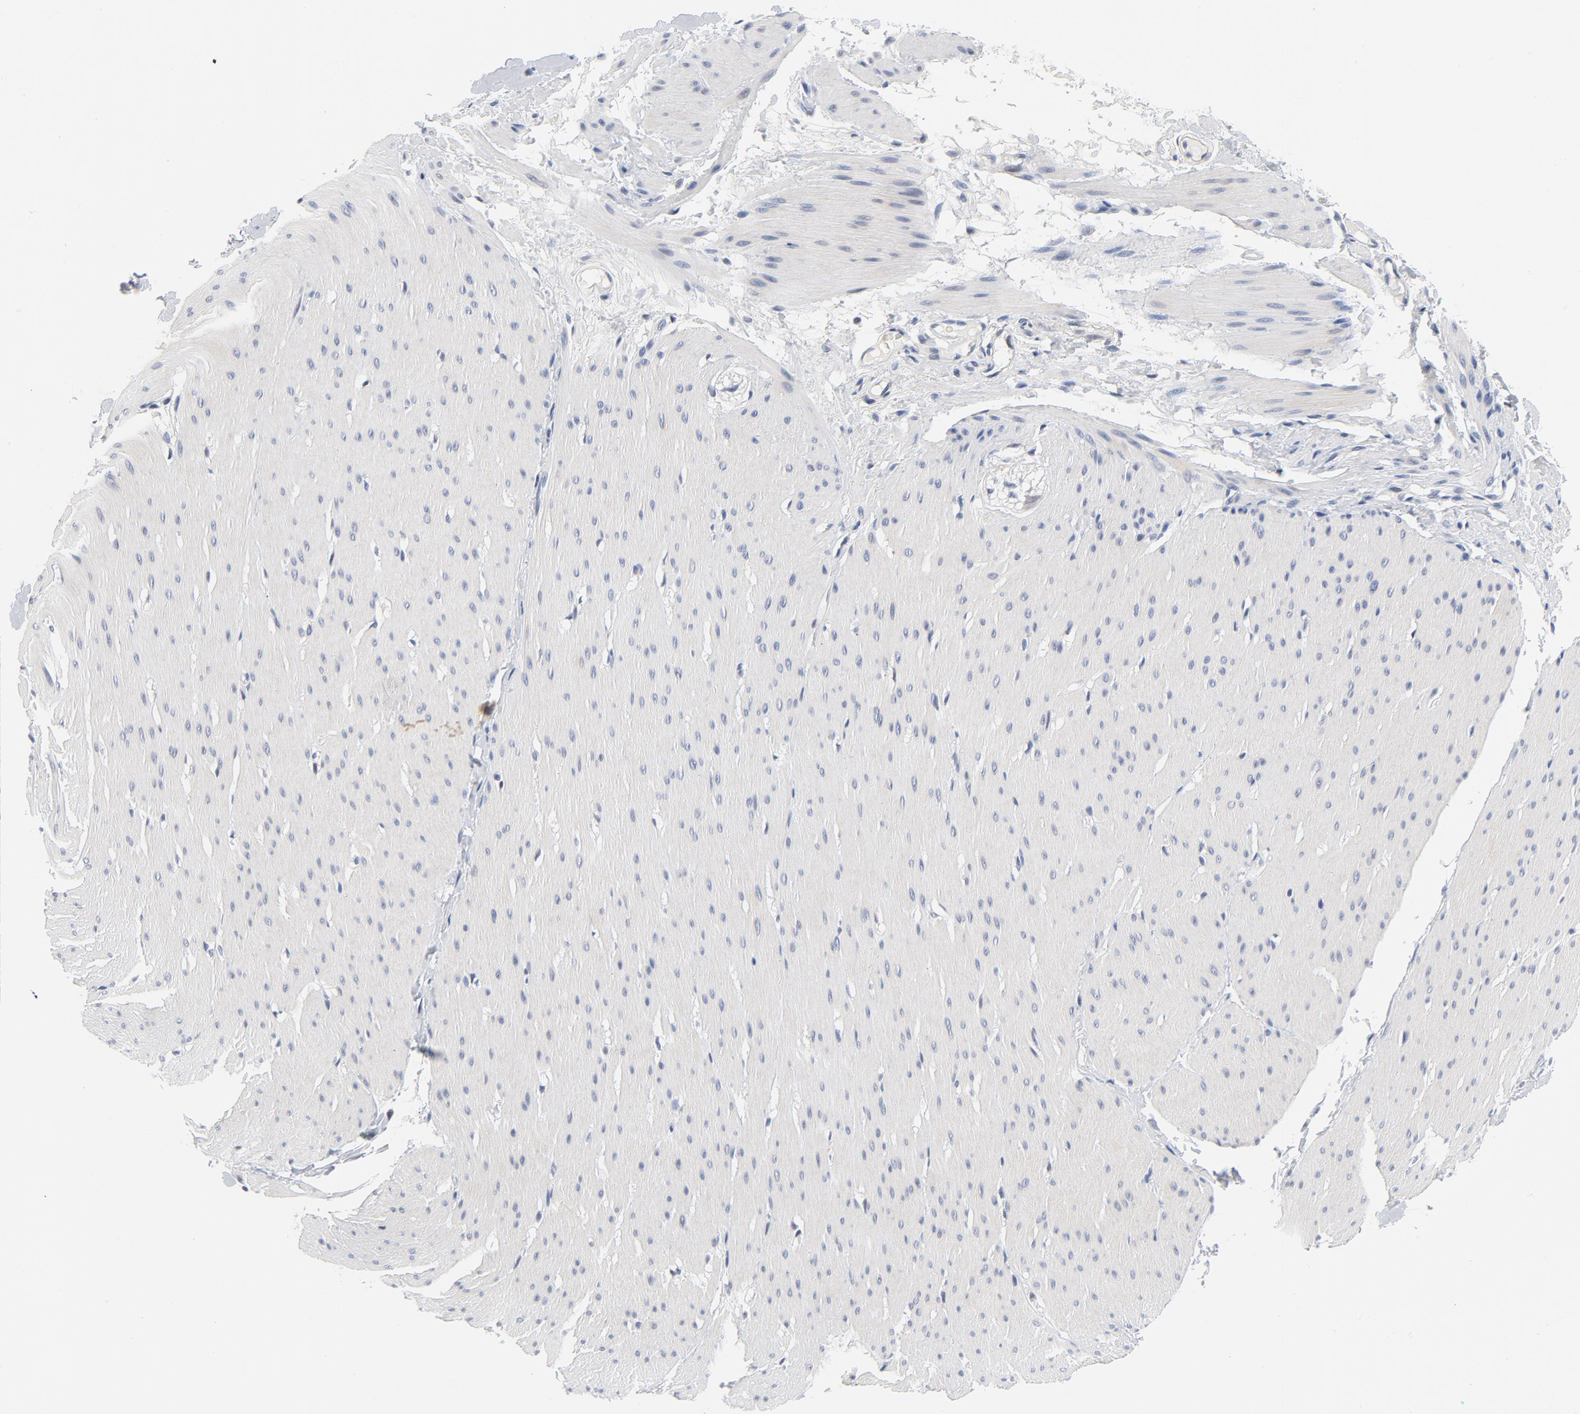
{"staining": {"intensity": "negative", "quantity": "none", "location": "none"}, "tissue": "smooth muscle", "cell_type": "Smooth muscle cells", "image_type": "normal", "snomed": [{"axis": "morphology", "description": "Normal tissue, NOS"}, {"axis": "topography", "description": "Smooth muscle"}, {"axis": "topography", "description": "Colon"}], "caption": "A micrograph of smooth muscle stained for a protein shows no brown staining in smooth muscle cells.", "gene": "KCNK13", "patient": {"sex": "male", "age": 67}}